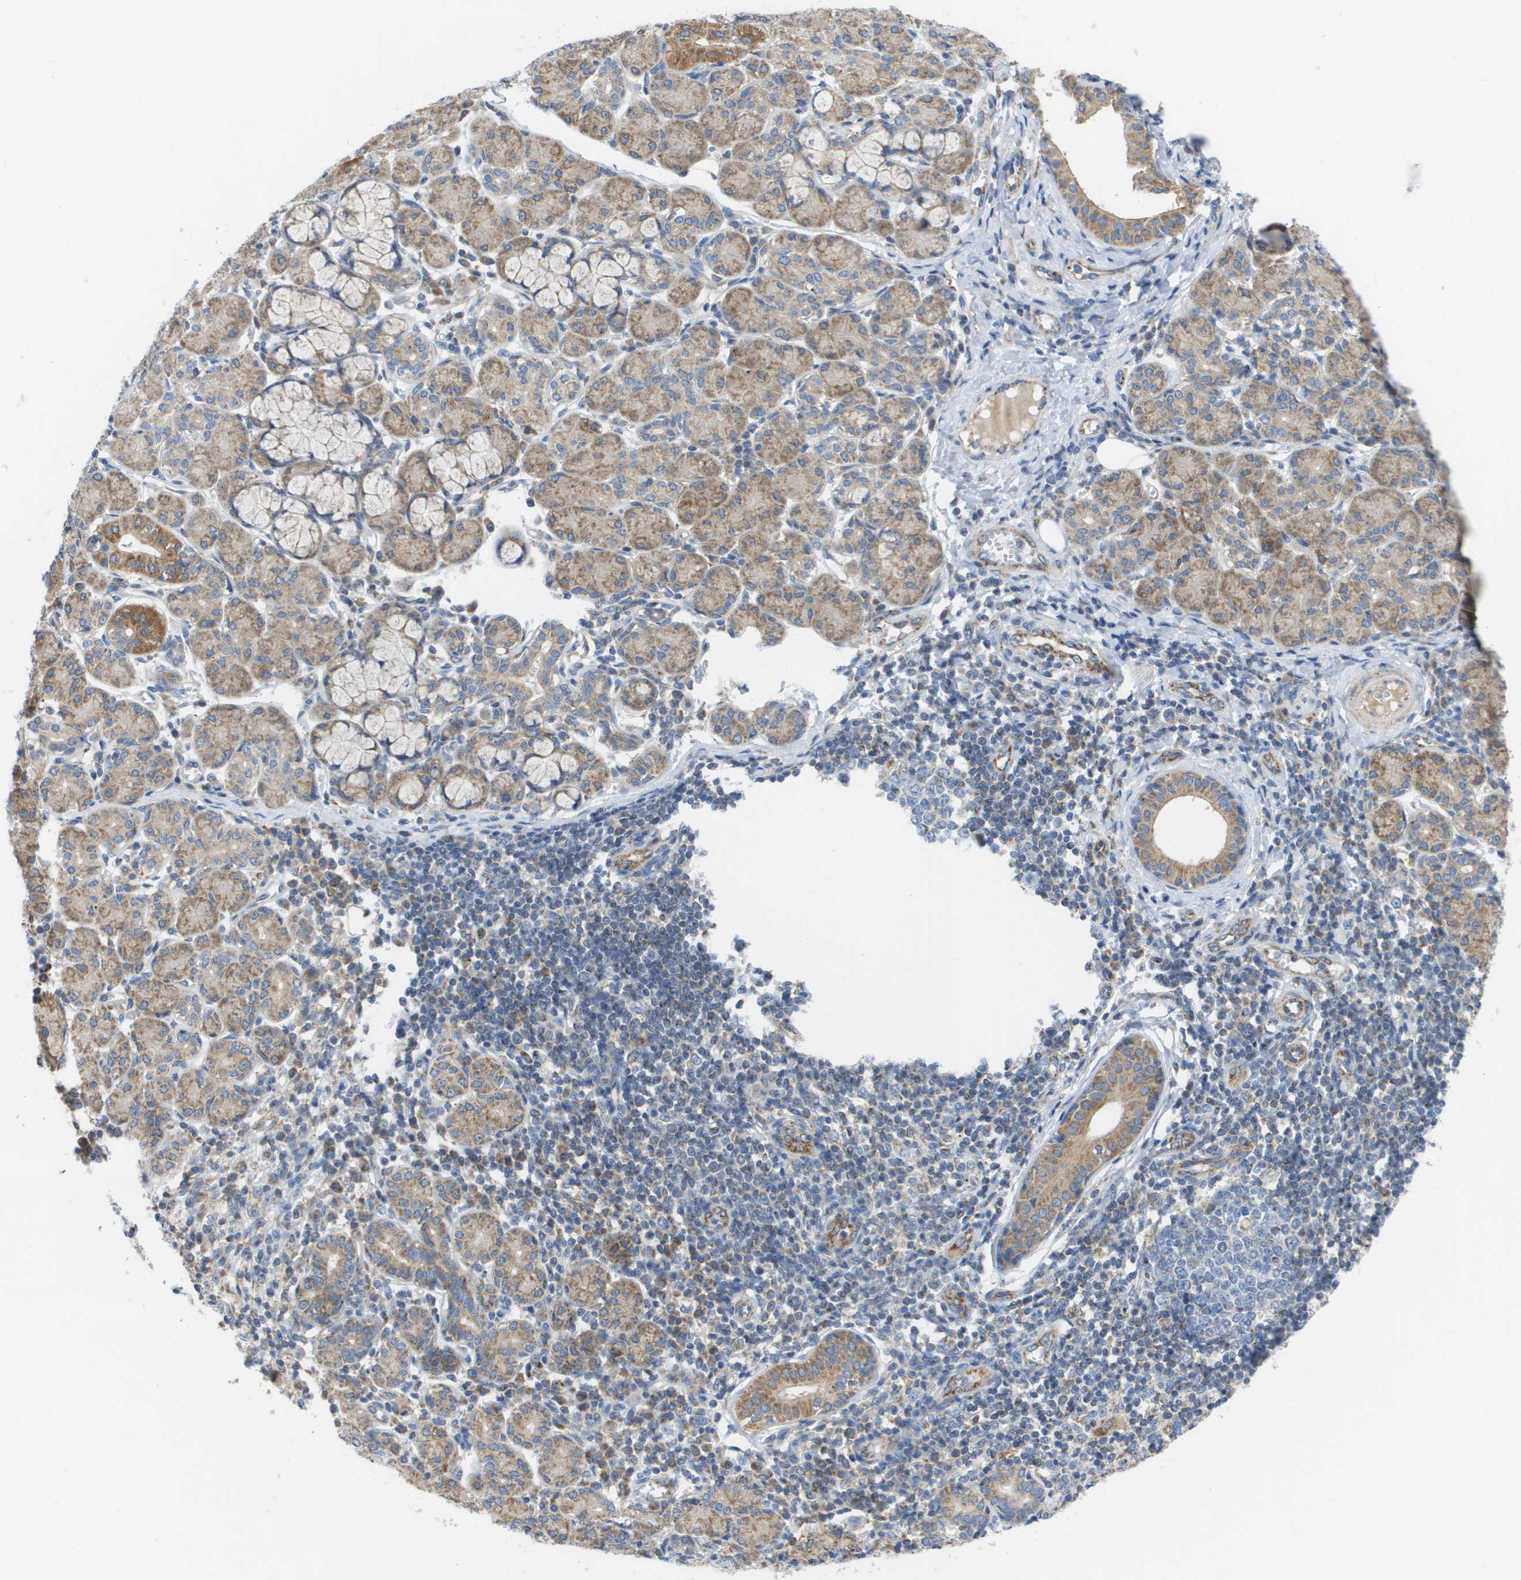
{"staining": {"intensity": "moderate", "quantity": "25%-75%", "location": "cytoplasmic/membranous"}, "tissue": "salivary gland", "cell_type": "Glandular cells", "image_type": "normal", "snomed": [{"axis": "morphology", "description": "Normal tissue, NOS"}, {"axis": "morphology", "description": "Inflammation, NOS"}, {"axis": "topography", "description": "Lymph node"}, {"axis": "topography", "description": "Salivary gland"}], "caption": "Salivary gland stained for a protein exhibits moderate cytoplasmic/membranous positivity in glandular cells. (brown staining indicates protein expression, while blue staining denotes nuclei).", "gene": "FIS1", "patient": {"sex": "male", "age": 3}}